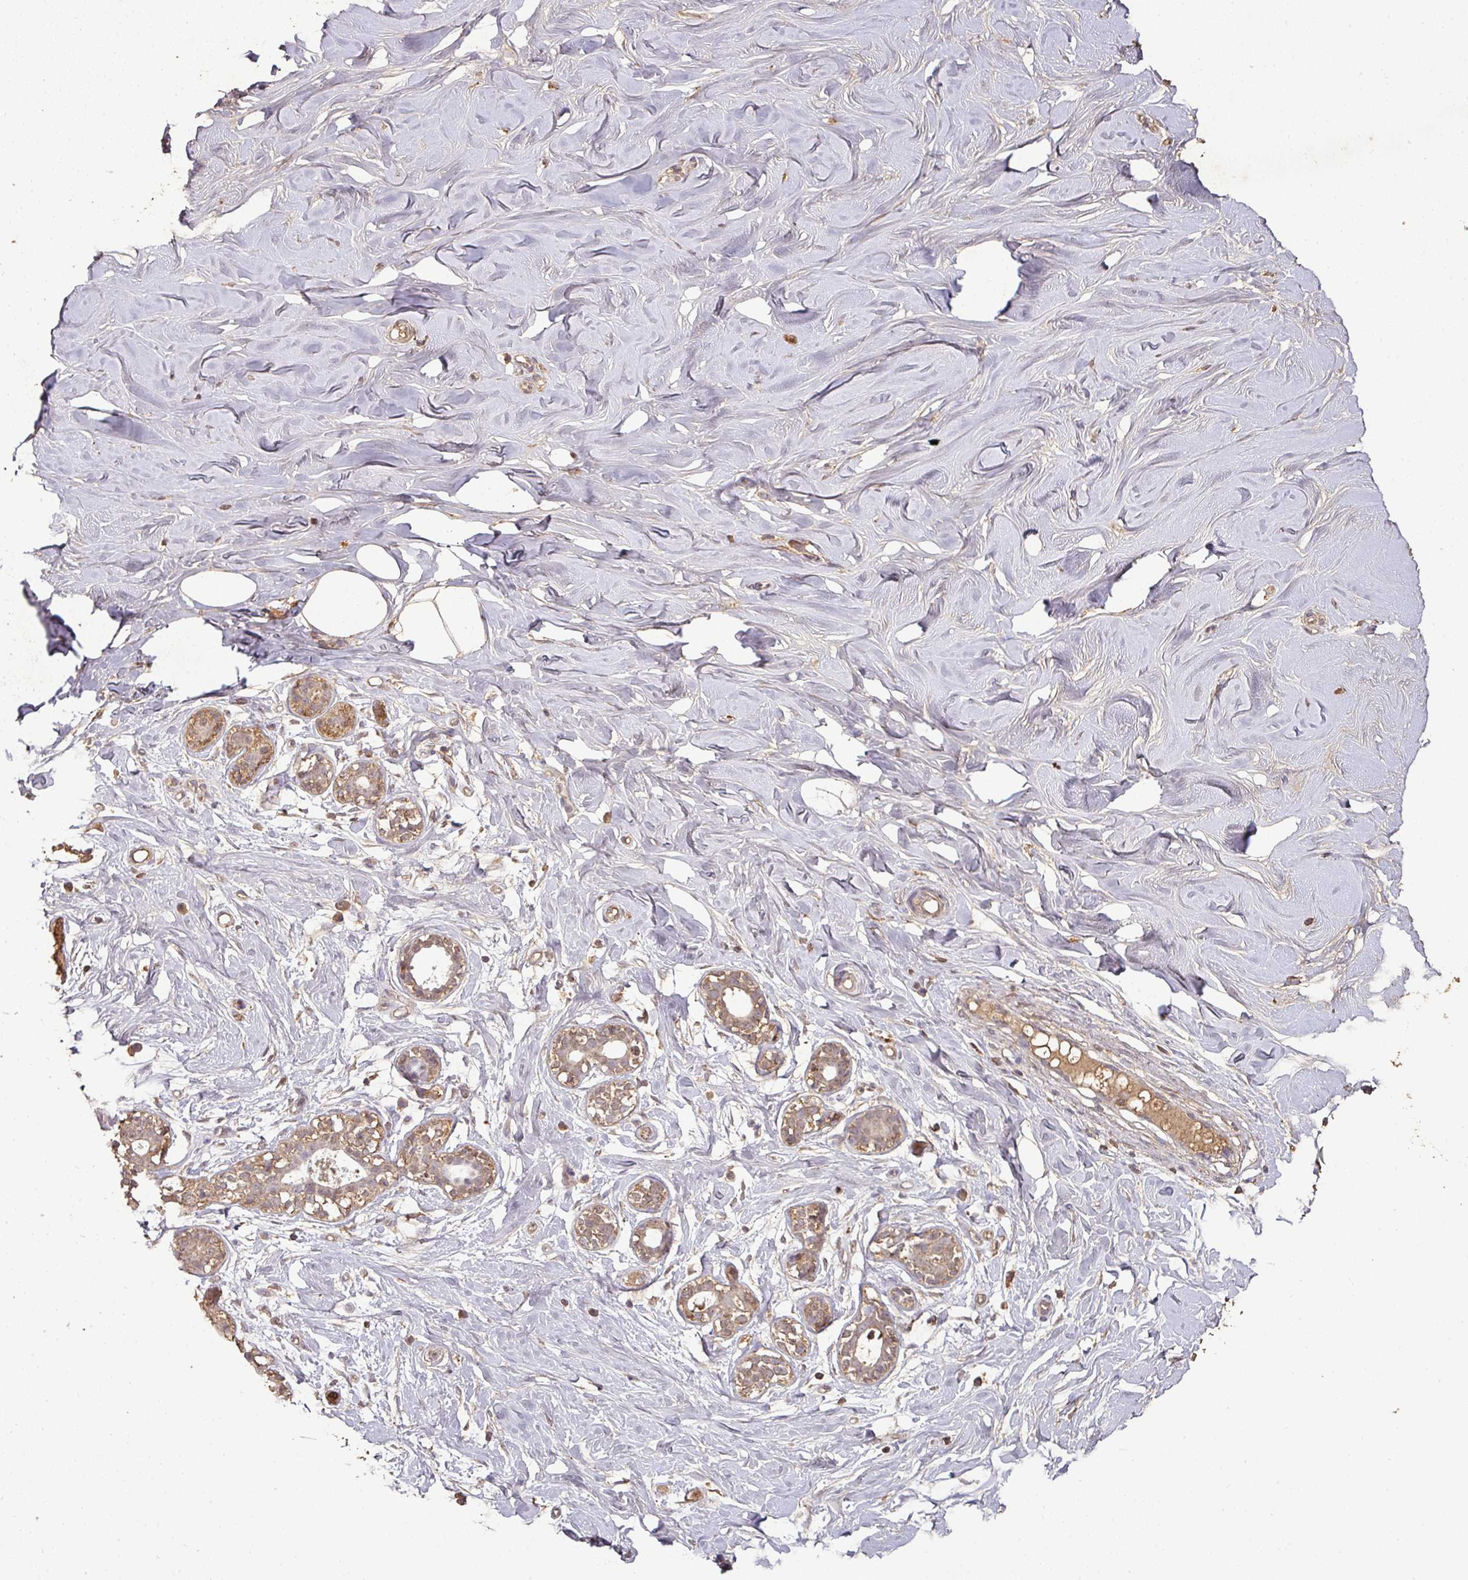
{"staining": {"intensity": "negative", "quantity": "none", "location": "none"}, "tissue": "breast", "cell_type": "Adipocytes", "image_type": "normal", "snomed": [{"axis": "morphology", "description": "Normal tissue, NOS"}, {"axis": "topography", "description": "Breast"}], "caption": "Unremarkable breast was stained to show a protein in brown. There is no significant positivity in adipocytes. (DAB (3,3'-diaminobenzidine) immunohistochemistry (IHC), high magnification).", "gene": "ATAT1", "patient": {"sex": "female", "age": 27}}